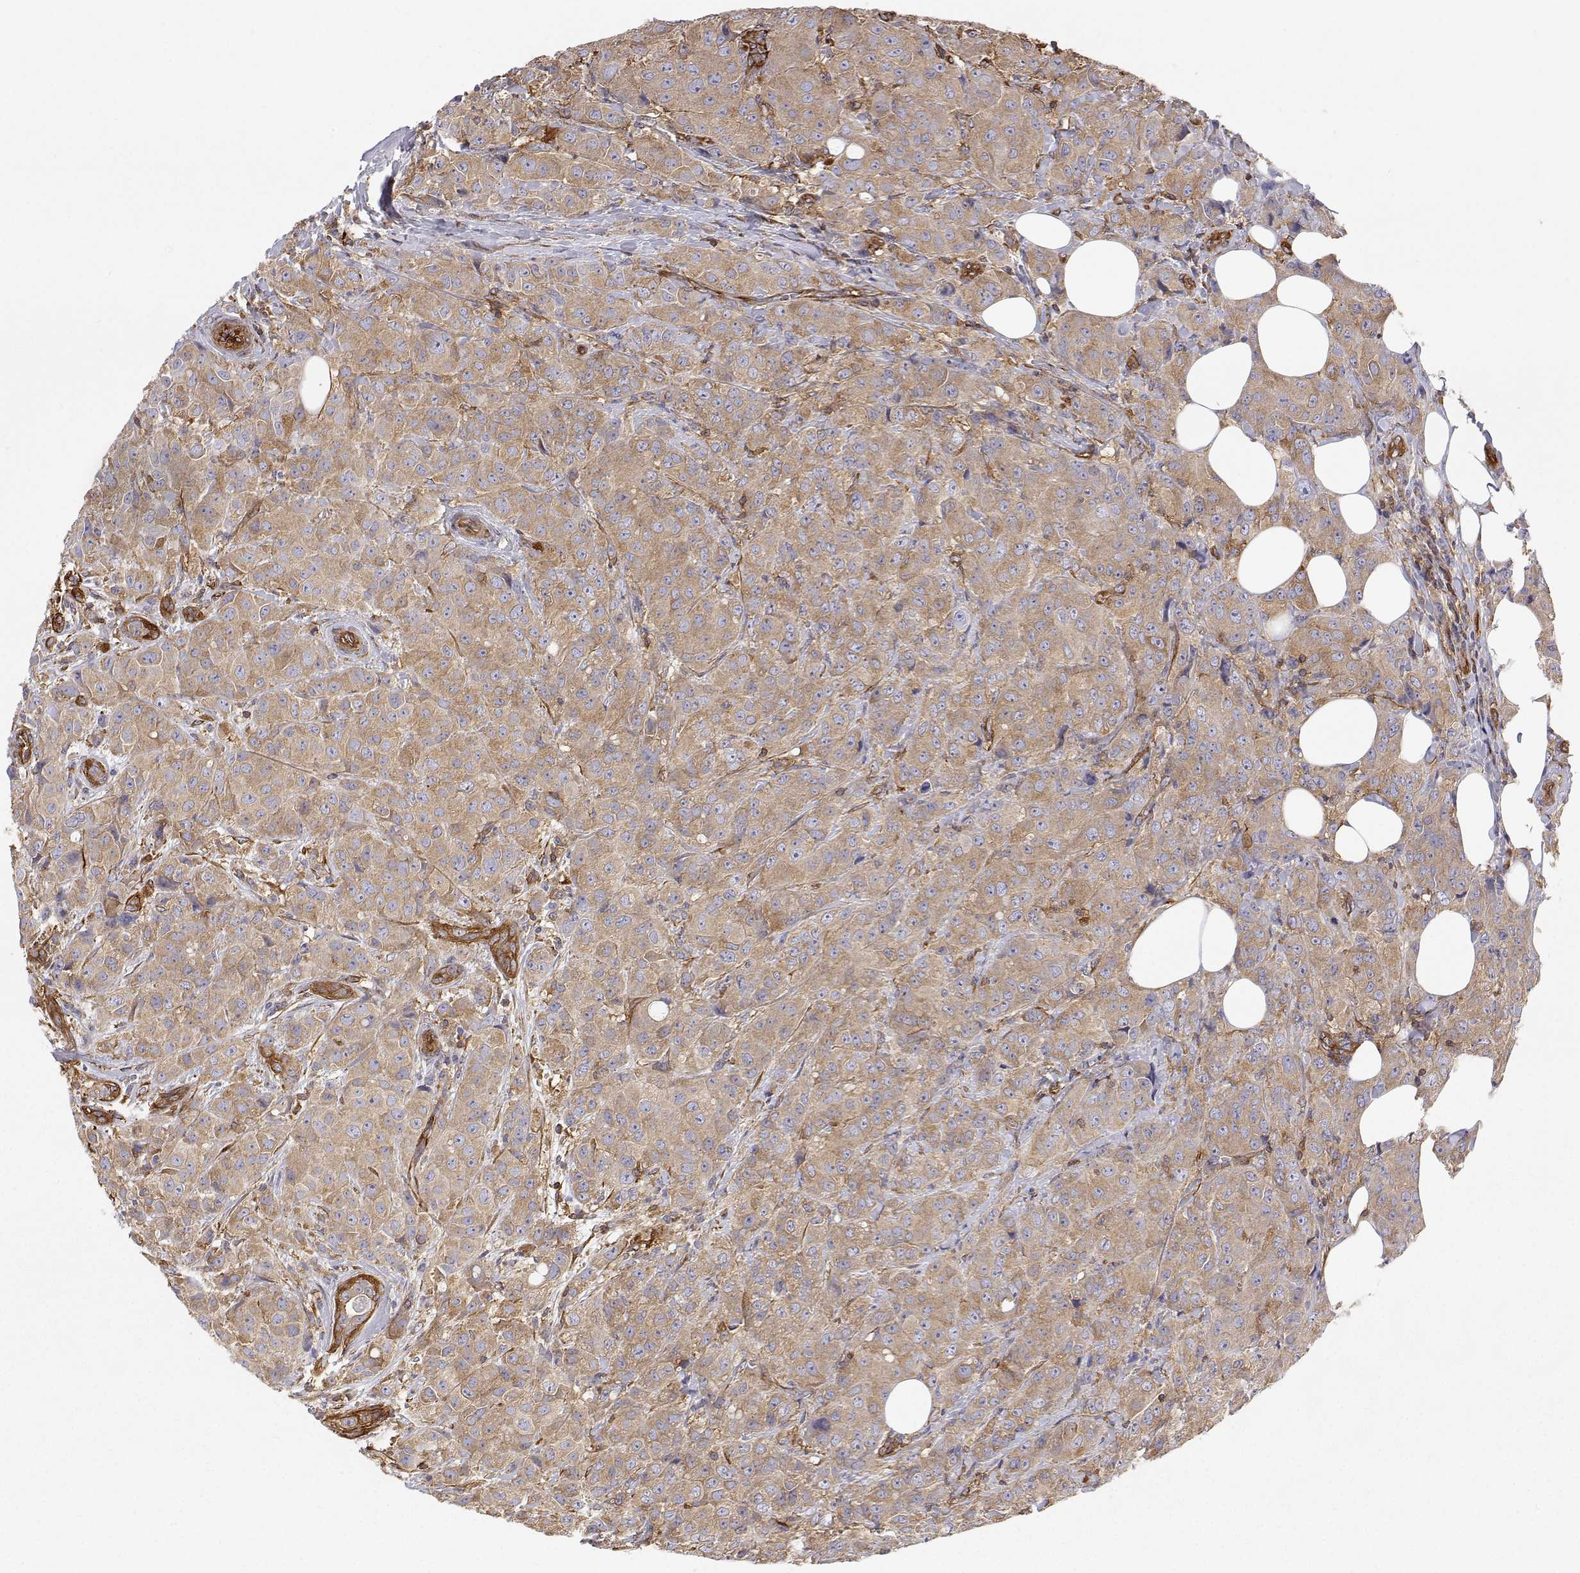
{"staining": {"intensity": "moderate", "quantity": ">75%", "location": "cytoplasmic/membranous"}, "tissue": "breast cancer", "cell_type": "Tumor cells", "image_type": "cancer", "snomed": [{"axis": "morphology", "description": "Normal tissue, NOS"}, {"axis": "morphology", "description": "Duct carcinoma"}, {"axis": "topography", "description": "Breast"}], "caption": "Tumor cells demonstrate medium levels of moderate cytoplasmic/membranous expression in about >75% of cells in human breast infiltrating ductal carcinoma.", "gene": "MYH9", "patient": {"sex": "female", "age": 43}}